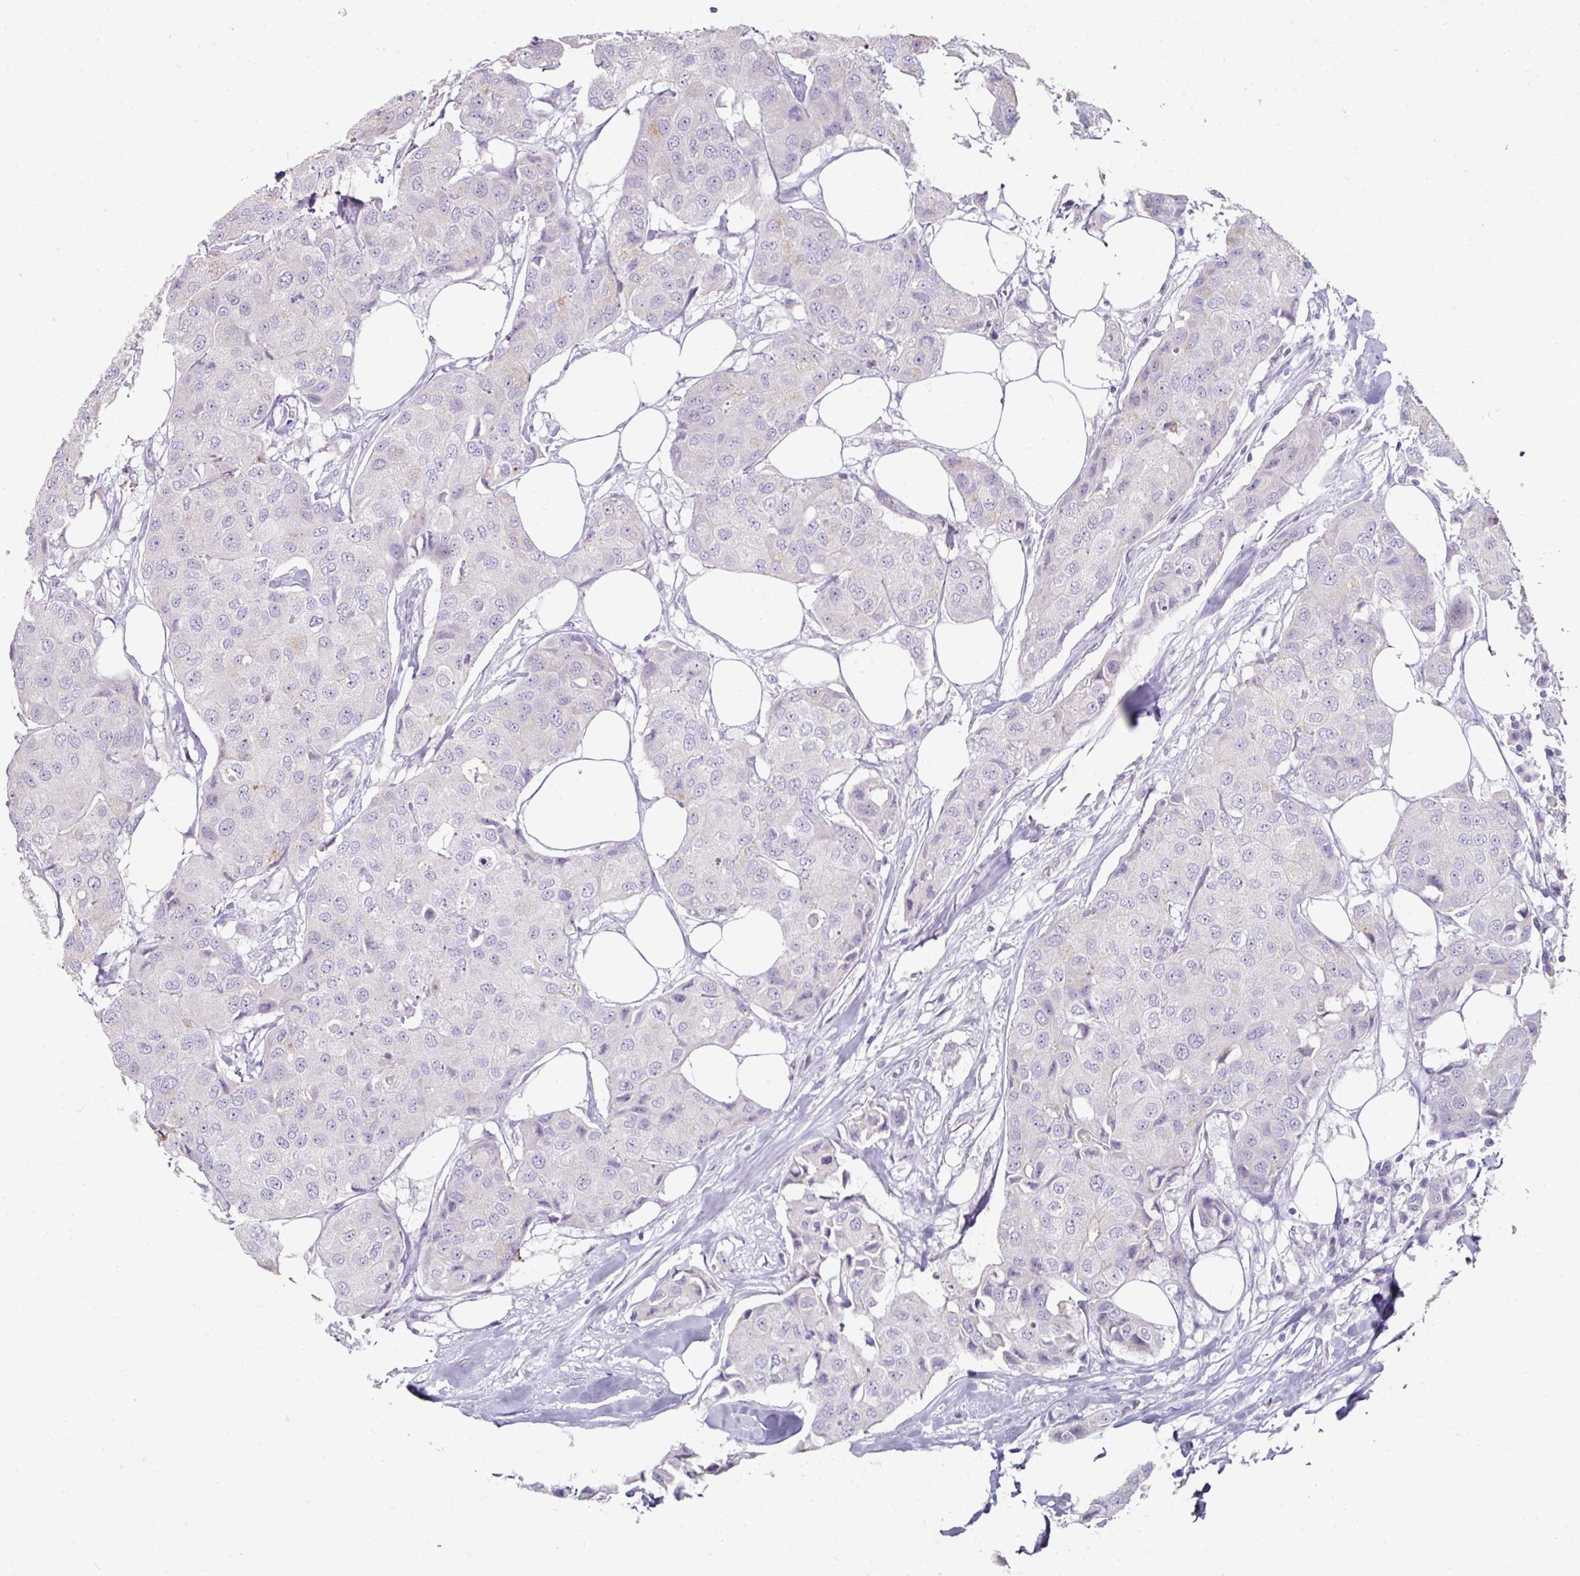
{"staining": {"intensity": "negative", "quantity": "none", "location": "none"}, "tissue": "breast cancer", "cell_type": "Tumor cells", "image_type": "cancer", "snomed": [{"axis": "morphology", "description": "Duct carcinoma"}, {"axis": "topography", "description": "Breast"}], "caption": "Tumor cells show no significant expression in breast invasive ductal carcinoma.", "gene": "FHAD1", "patient": {"sex": "female", "age": 80}}